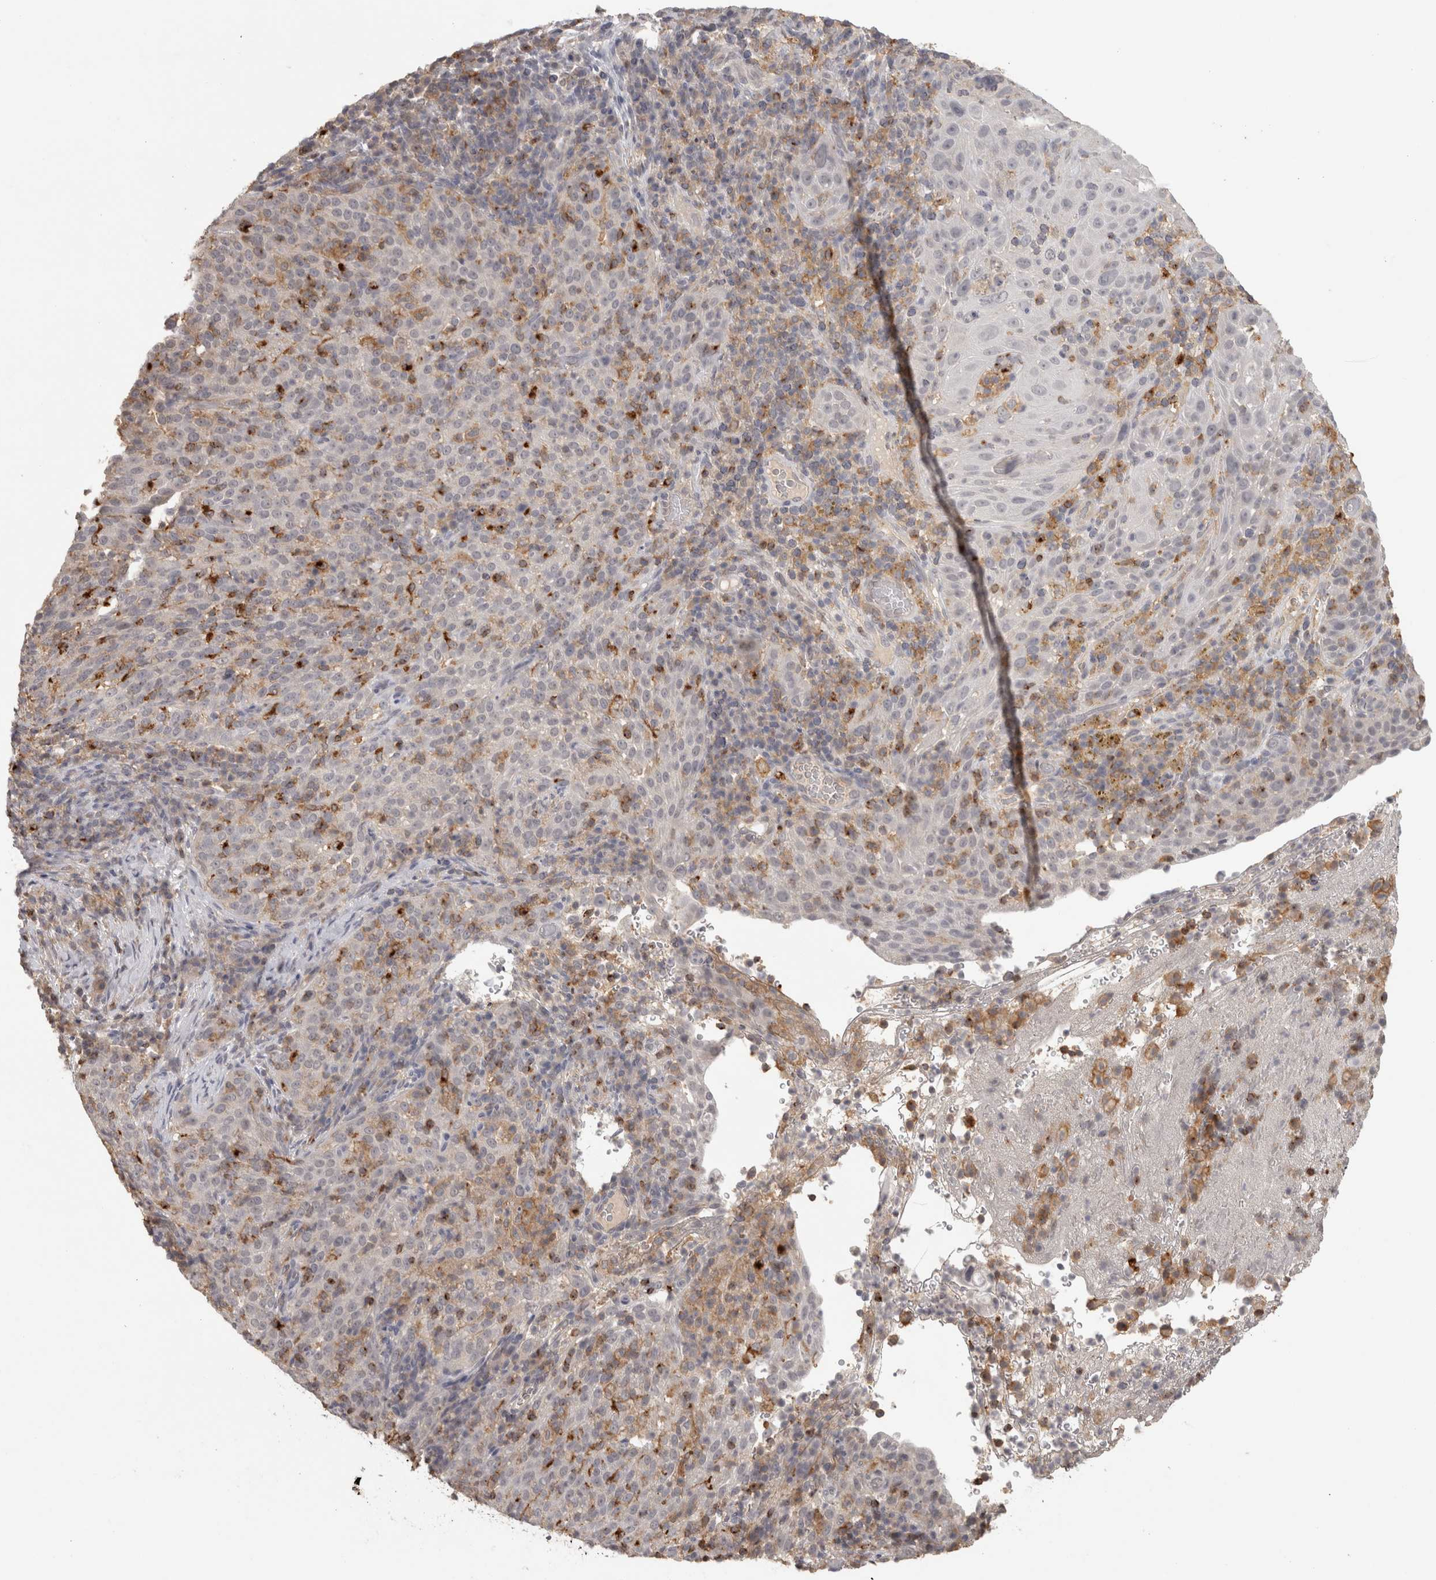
{"staining": {"intensity": "negative", "quantity": "none", "location": "none"}, "tissue": "cervical cancer", "cell_type": "Tumor cells", "image_type": "cancer", "snomed": [{"axis": "morphology", "description": "Squamous cell carcinoma, NOS"}, {"axis": "topography", "description": "Cervix"}], "caption": "Photomicrograph shows no protein positivity in tumor cells of cervical squamous cell carcinoma tissue.", "gene": "HAVCR2", "patient": {"sex": "female", "age": 51}}